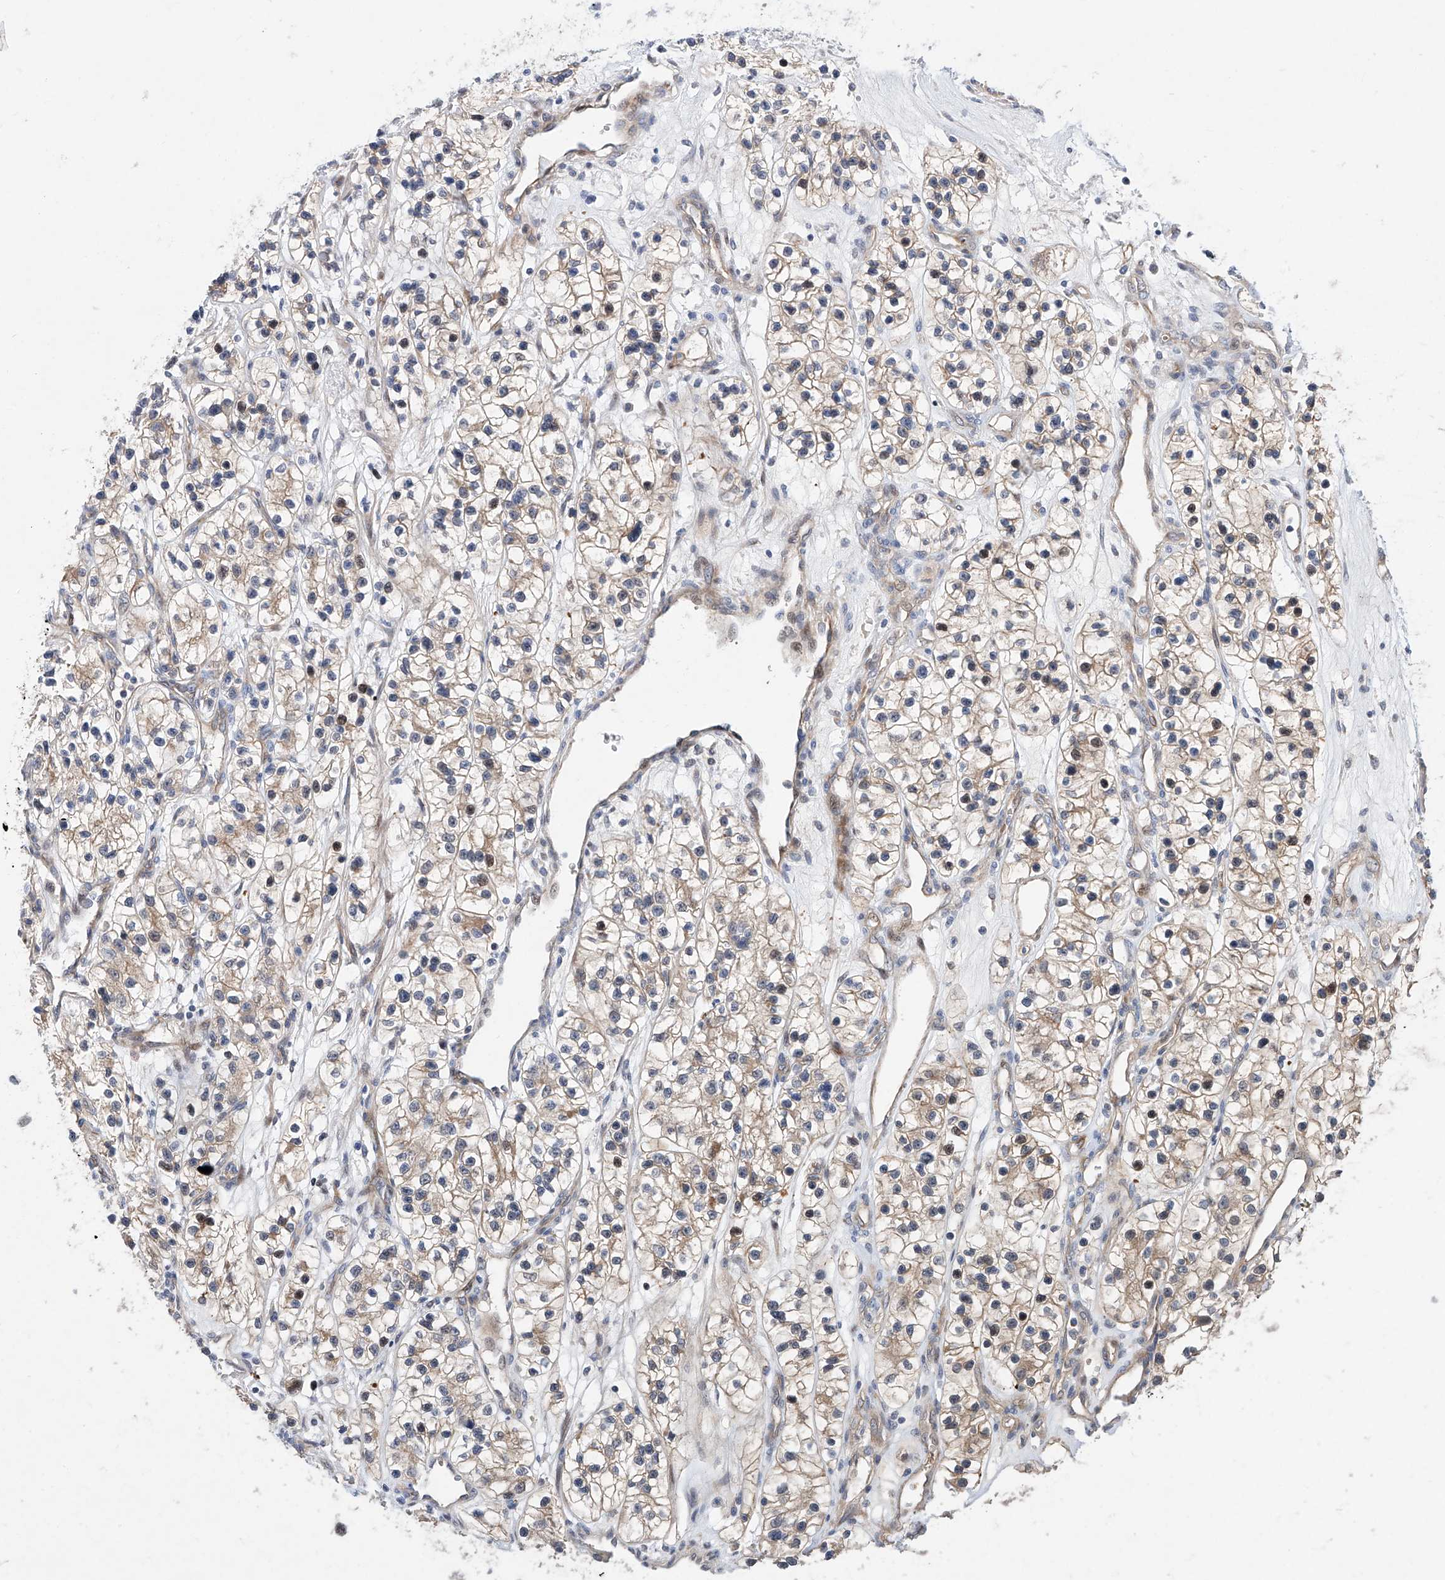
{"staining": {"intensity": "weak", "quantity": ">75%", "location": "cytoplasmic/membranous,nuclear"}, "tissue": "renal cancer", "cell_type": "Tumor cells", "image_type": "cancer", "snomed": [{"axis": "morphology", "description": "Adenocarcinoma, NOS"}, {"axis": "topography", "description": "Kidney"}], "caption": "Adenocarcinoma (renal) stained for a protein (brown) shows weak cytoplasmic/membranous and nuclear positive positivity in approximately >75% of tumor cells.", "gene": "FUCA2", "patient": {"sex": "female", "age": 57}}